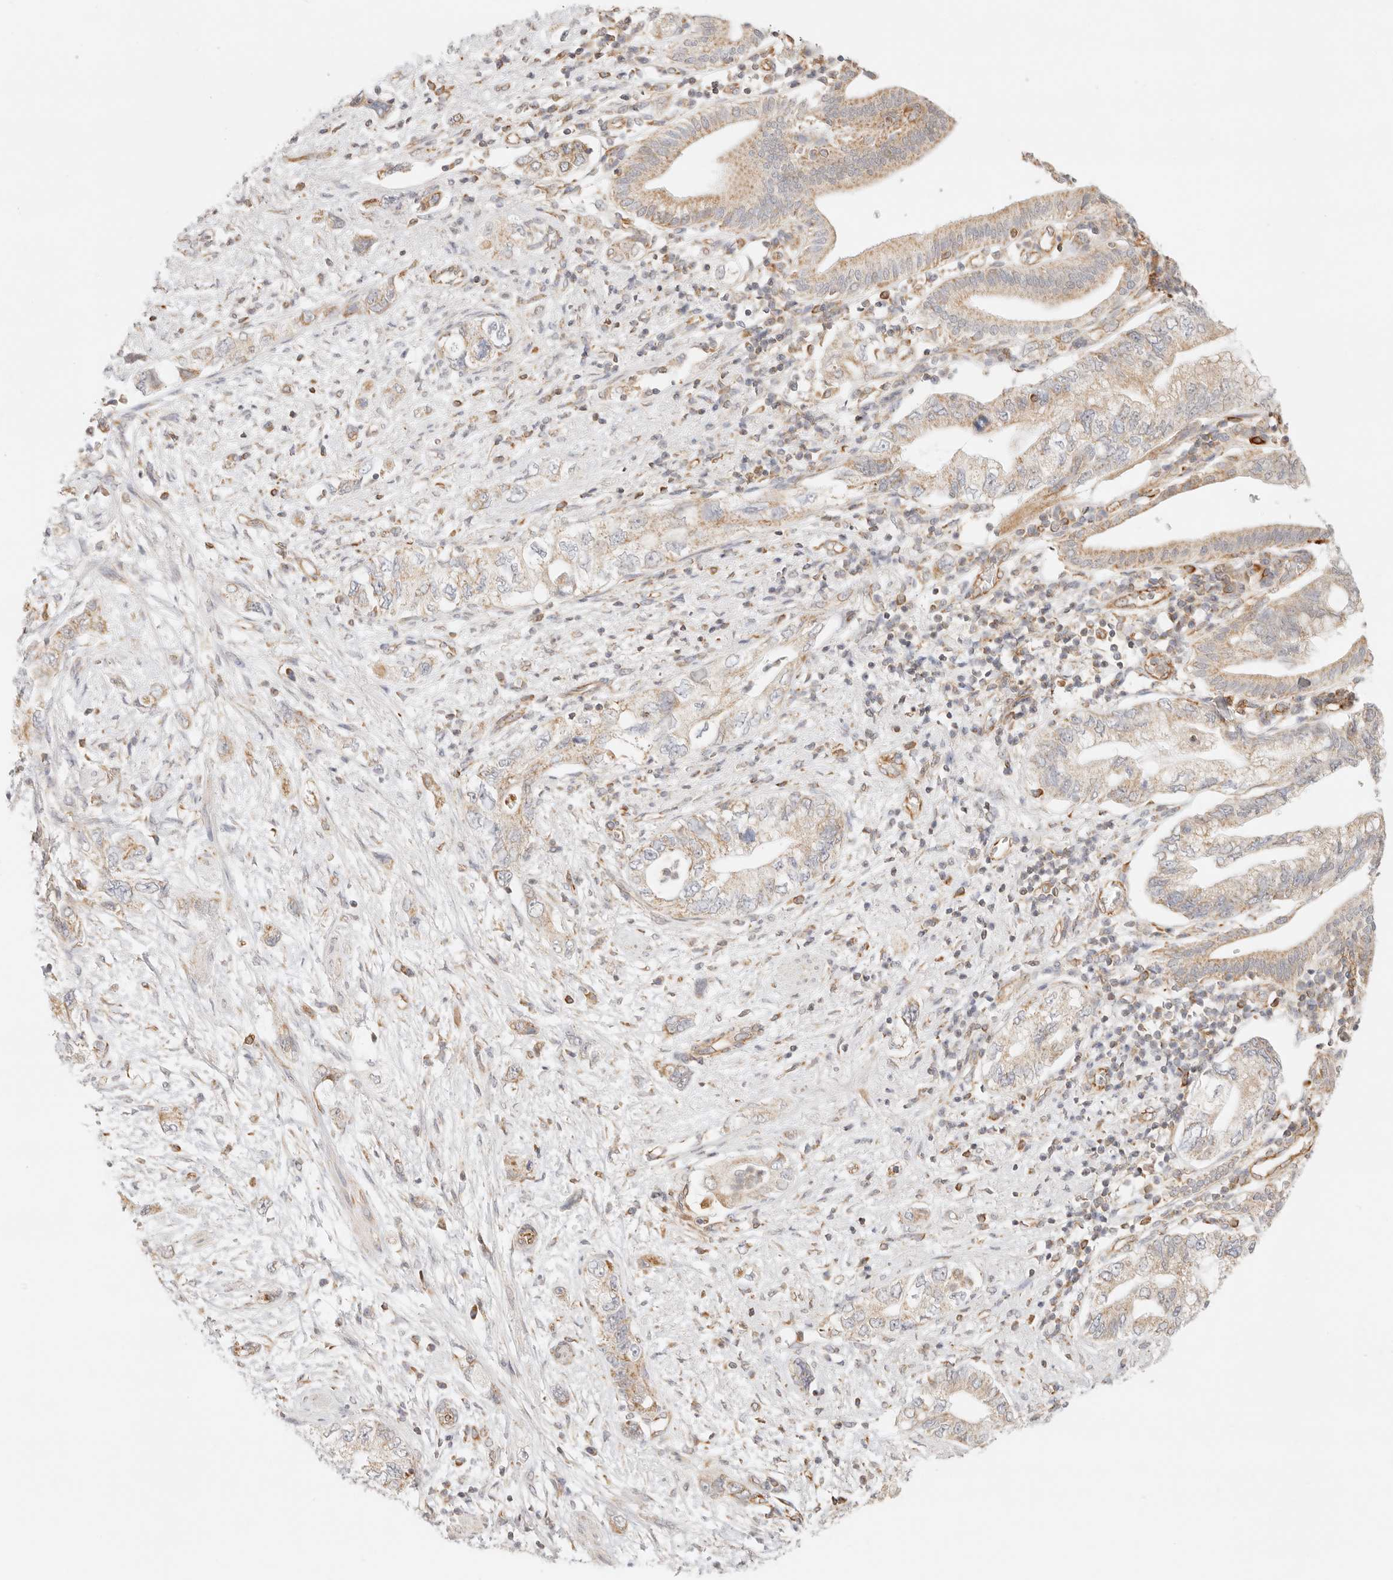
{"staining": {"intensity": "moderate", "quantity": ">75%", "location": "cytoplasmic/membranous"}, "tissue": "pancreatic cancer", "cell_type": "Tumor cells", "image_type": "cancer", "snomed": [{"axis": "morphology", "description": "Adenocarcinoma, NOS"}, {"axis": "topography", "description": "Pancreas"}], "caption": "Immunohistochemical staining of pancreatic cancer (adenocarcinoma) shows medium levels of moderate cytoplasmic/membranous protein staining in about >75% of tumor cells. (Brightfield microscopy of DAB IHC at high magnification).", "gene": "ZC3H11A", "patient": {"sex": "female", "age": 73}}